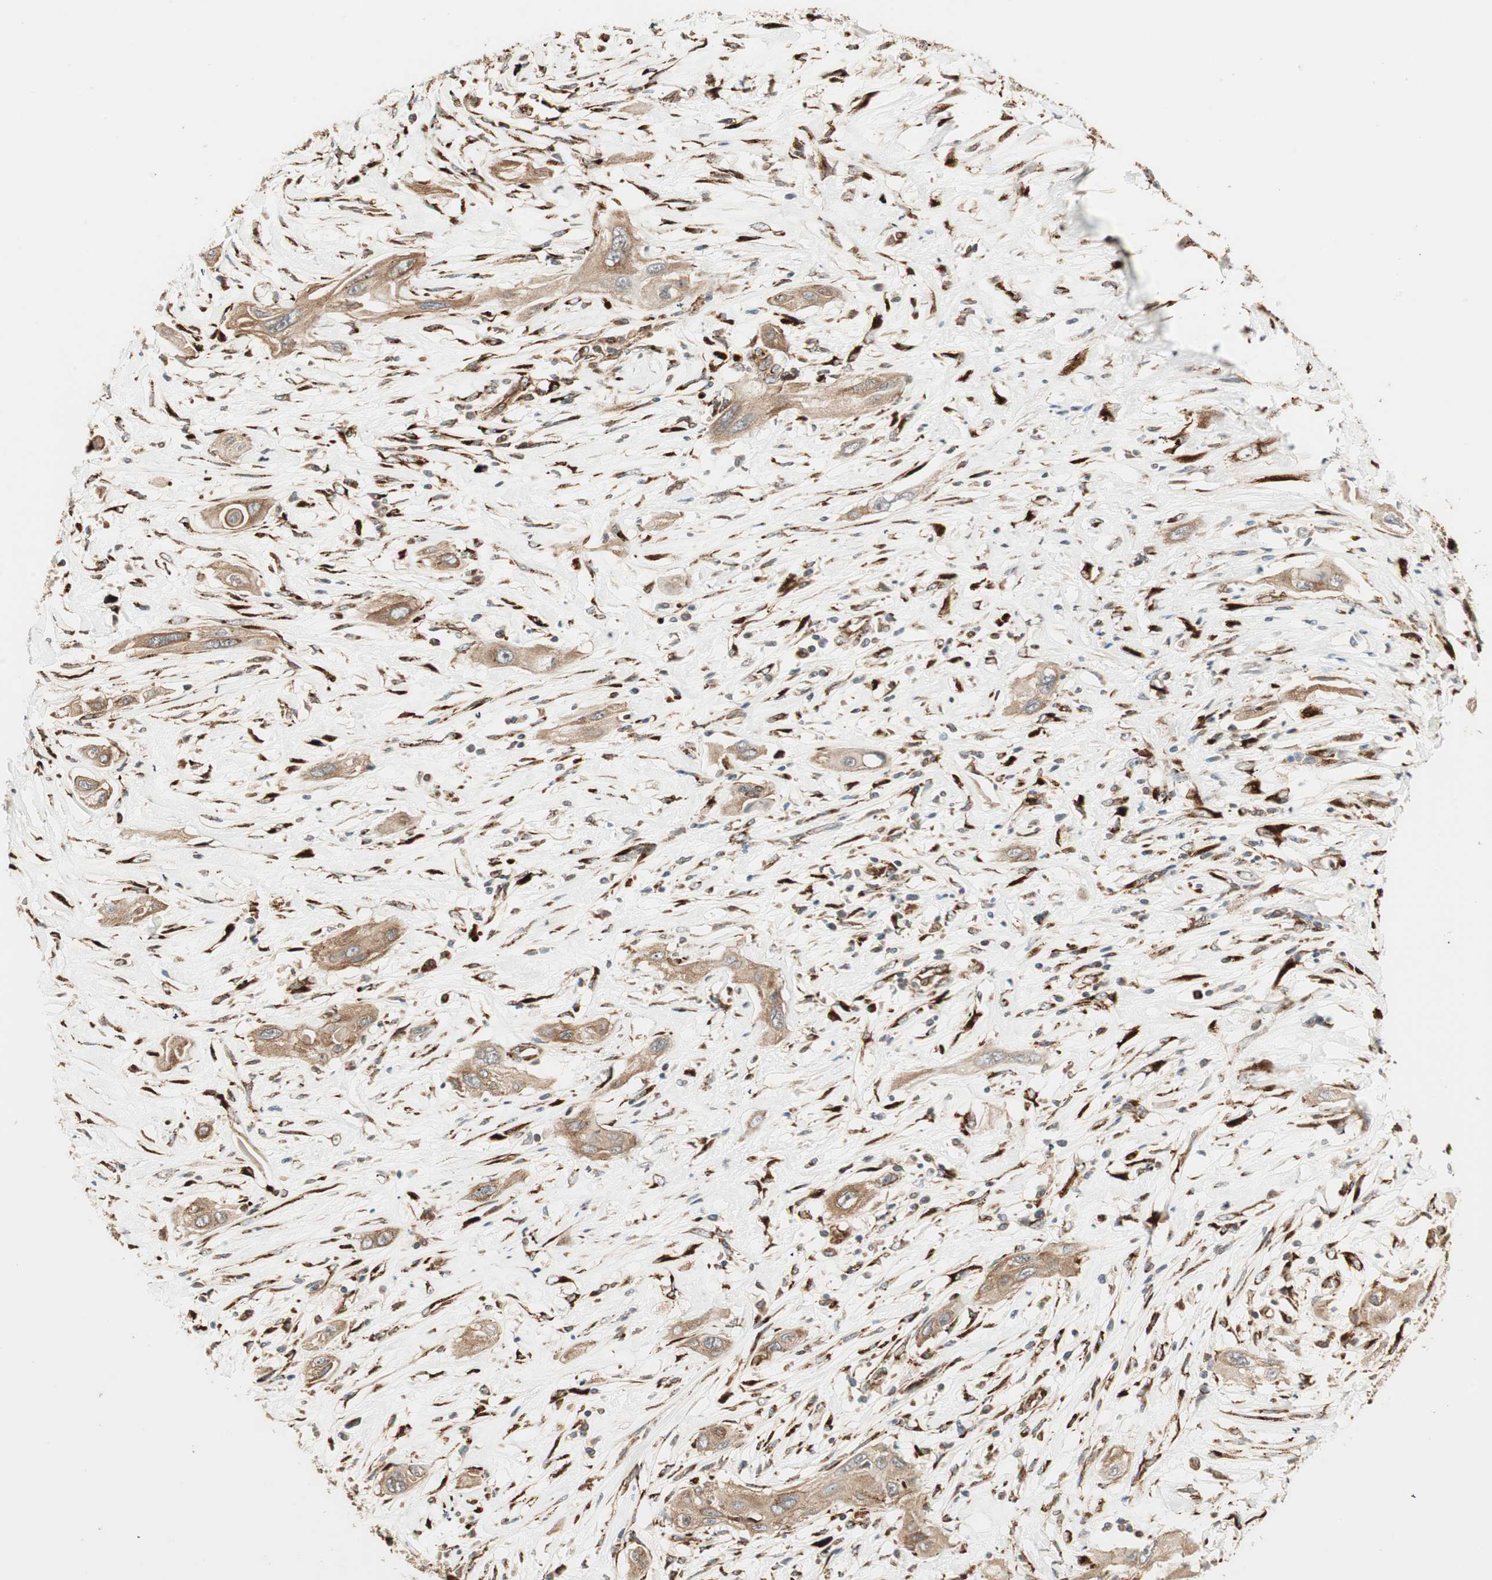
{"staining": {"intensity": "moderate", "quantity": ">75%", "location": "cytoplasmic/membranous"}, "tissue": "lung cancer", "cell_type": "Tumor cells", "image_type": "cancer", "snomed": [{"axis": "morphology", "description": "Squamous cell carcinoma, NOS"}, {"axis": "topography", "description": "Lung"}], "caption": "Protein staining of squamous cell carcinoma (lung) tissue reveals moderate cytoplasmic/membranous expression in approximately >75% of tumor cells. The staining was performed using DAB to visualize the protein expression in brown, while the nuclei were stained in blue with hematoxylin (Magnification: 20x).", "gene": "P4HA1", "patient": {"sex": "female", "age": 47}}